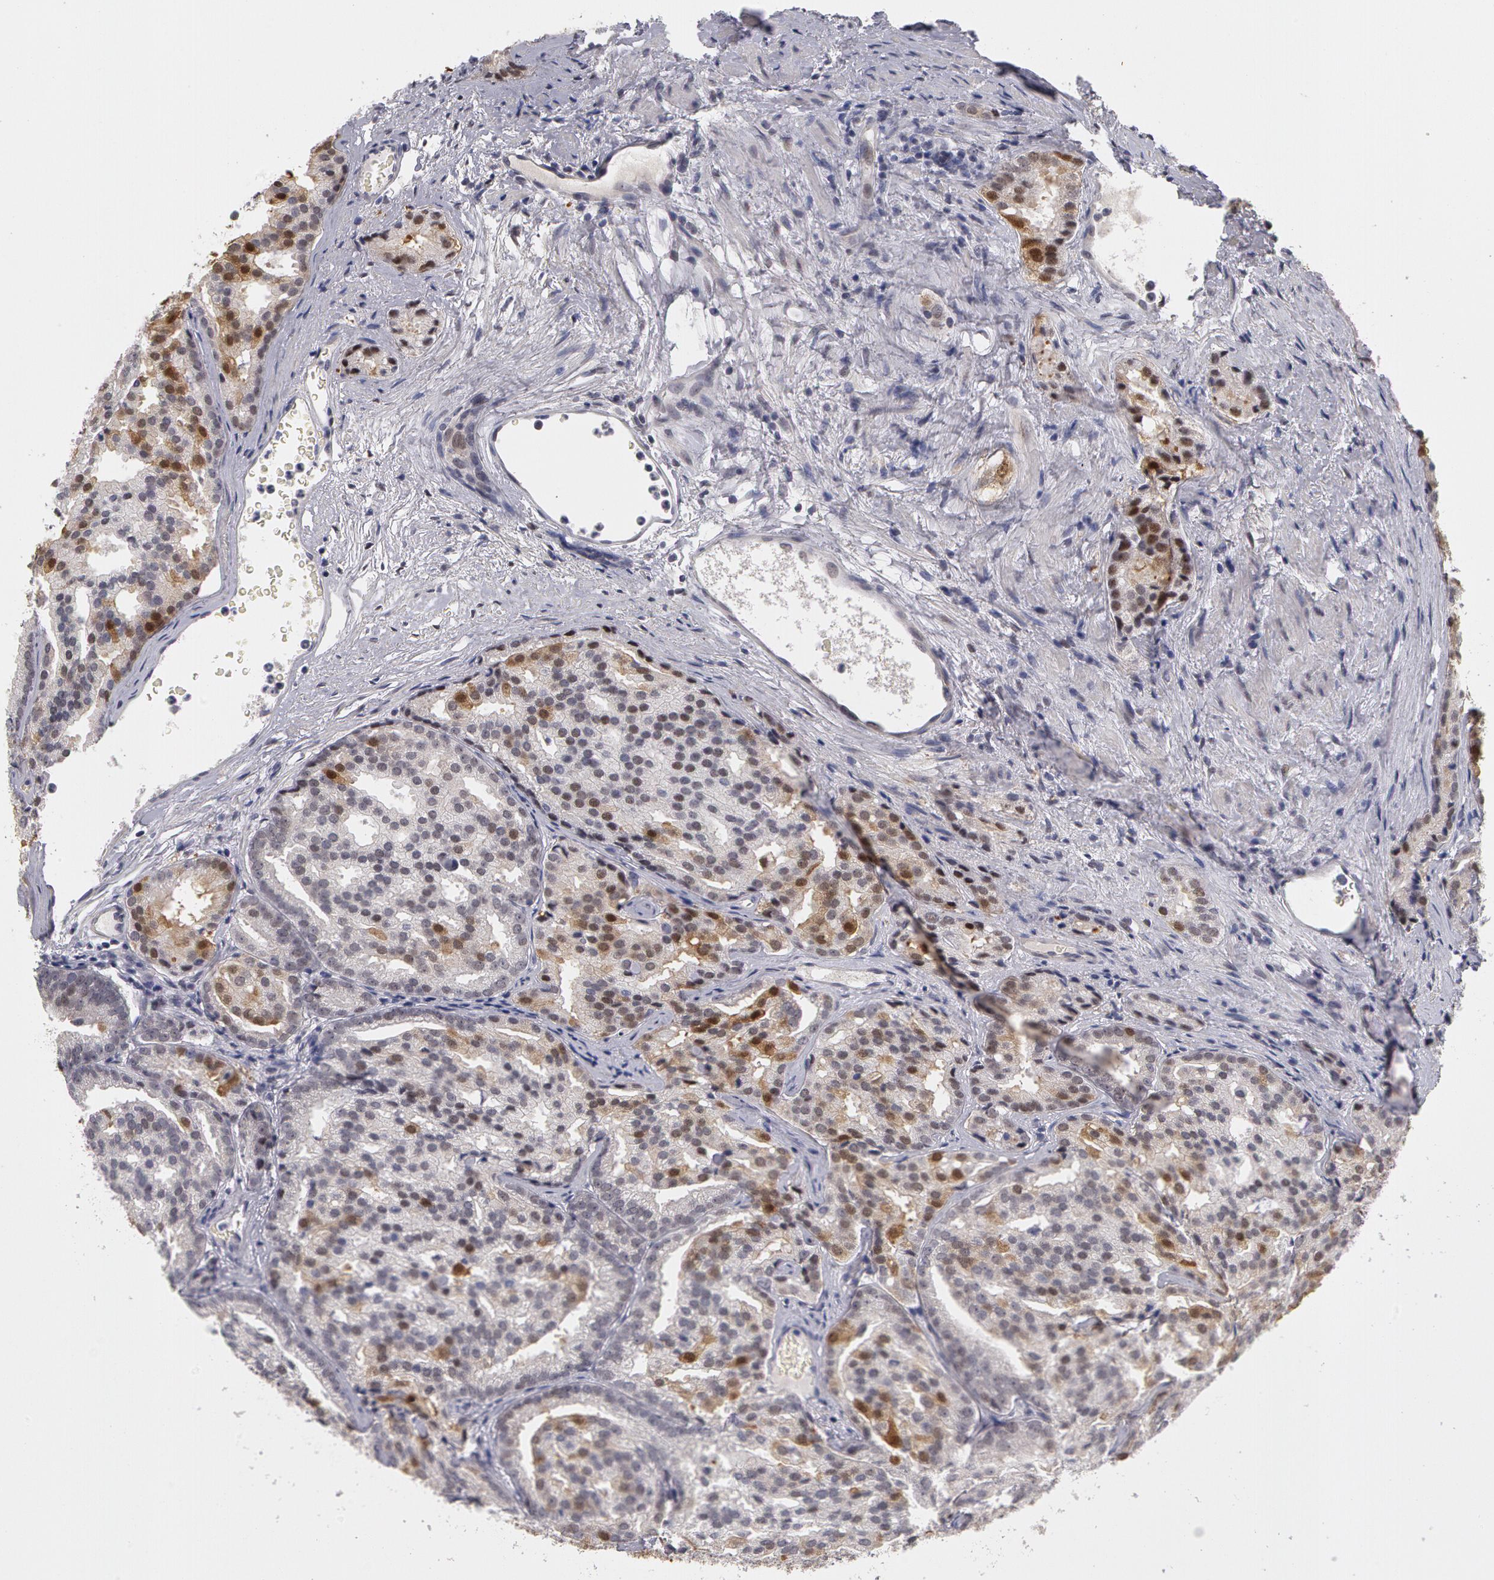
{"staining": {"intensity": "moderate", "quantity": "25%-75%", "location": "nuclear"}, "tissue": "prostate cancer", "cell_type": "Tumor cells", "image_type": "cancer", "snomed": [{"axis": "morphology", "description": "Adenocarcinoma, High grade"}, {"axis": "topography", "description": "Prostate"}], "caption": "Prostate adenocarcinoma (high-grade) was stained to show a protein in brown. There is medium levels of moderate nuclear staining in about 25%-75% of tumor cells.", "gene": "PRICKLE1", "patient": {"sex": "male", "age": 64}}